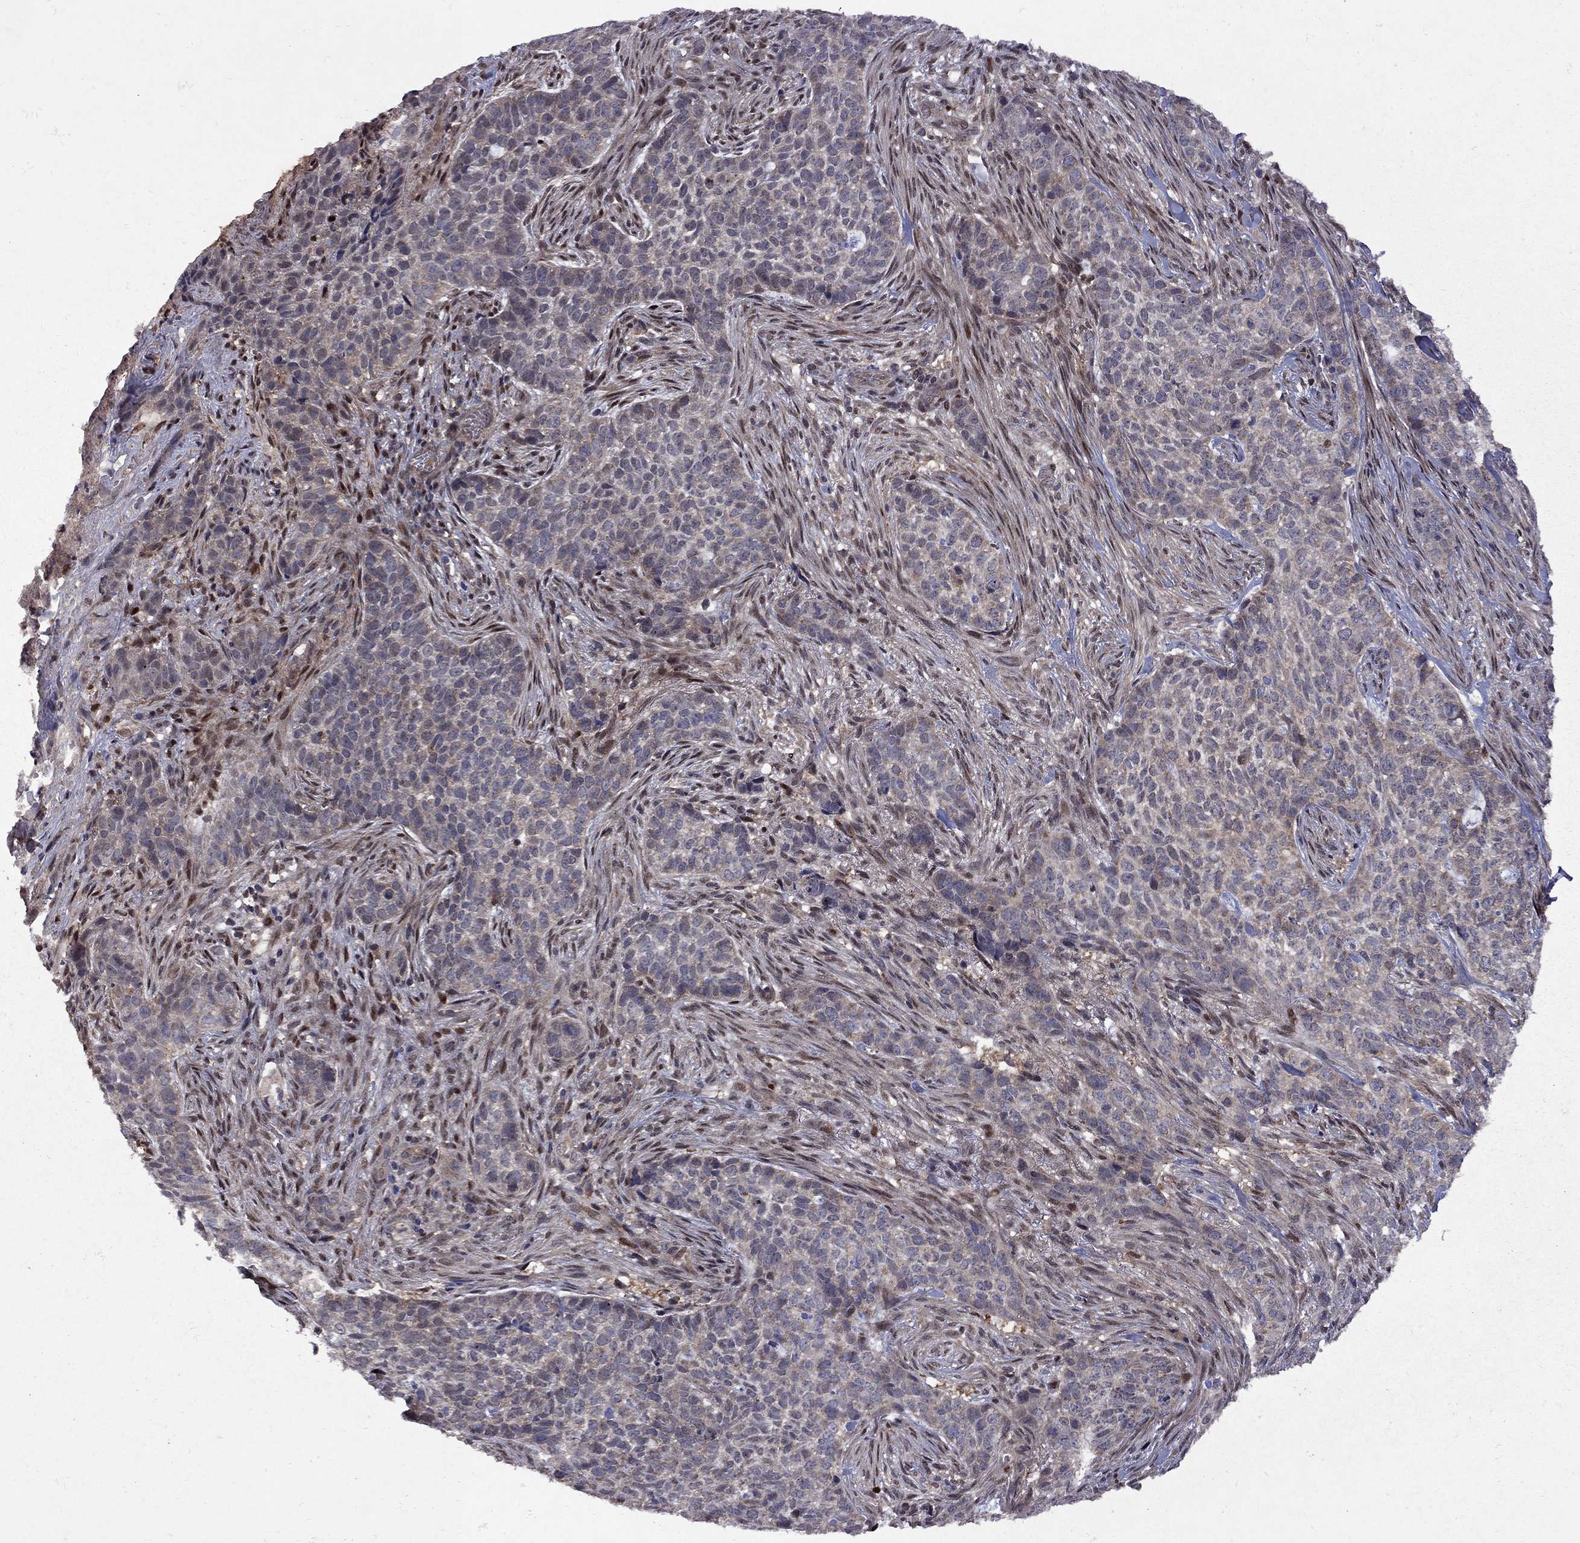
{"staining": {"intensity": "weak", "quantity": "<25%", "location": "cytoplasmic/membranous"}, "tissue": "skin cancer", "cell_type": "Tumor cells", "image_type": "cancer", "snomed": [{"axis": "morphology", "description": "Basal cell carcinoma"}, {"axis": "topography", "description": "Skin"}], "caption": "The micrograph exhibits no staining of tumor cells in skin cancer.", "gene": "IPP", "patient": {"sex": "female", "age": 69}}